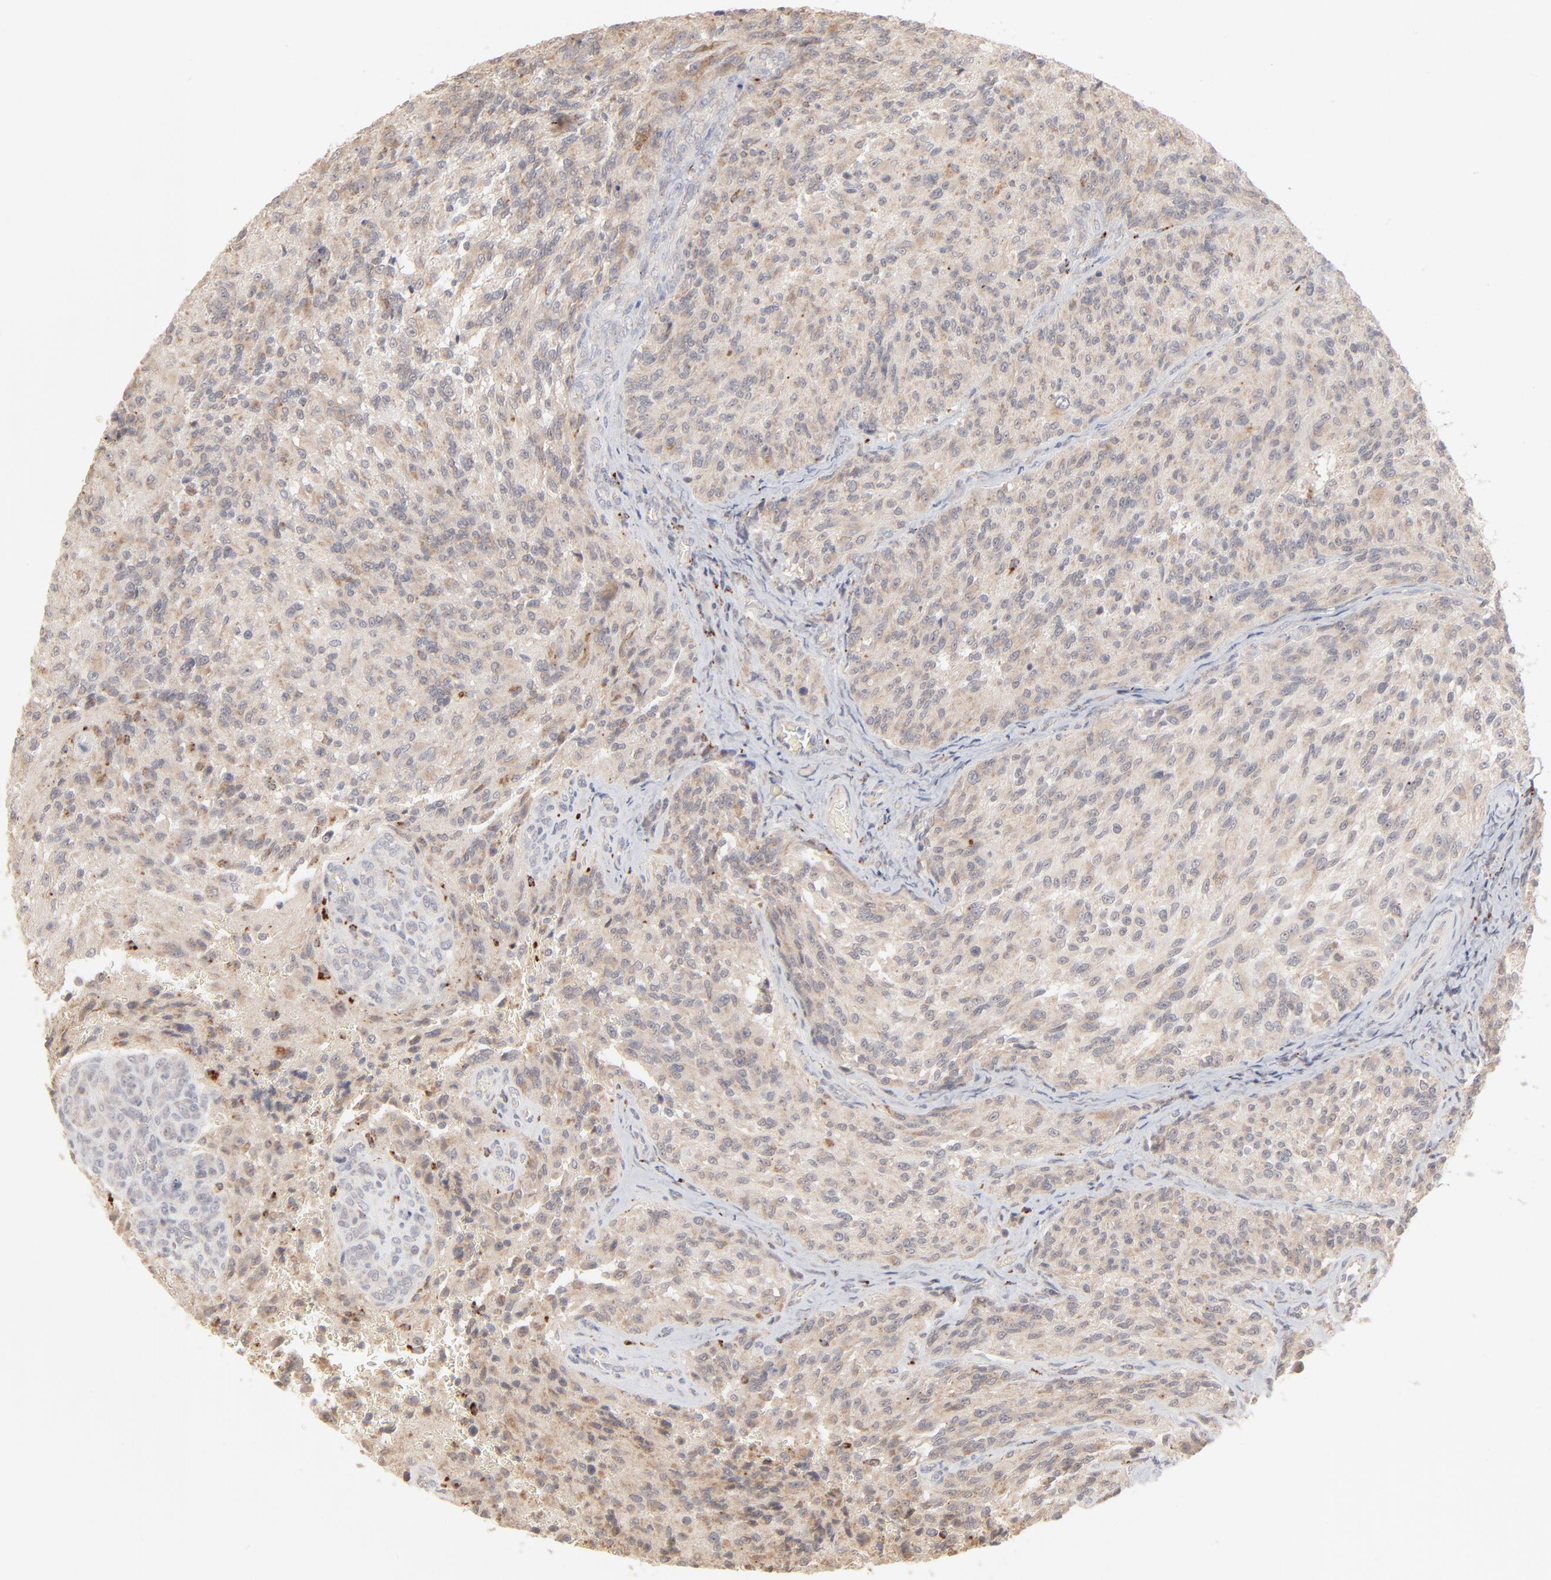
{"staining": {"intensity": "weak", "quantity": "25%-75%", "location": "cytoplasmic/membranous"}, "tissue": "glioma", "cell_type": "Tumor cells", "image_type": "cancer", "snomed": [{"axis": "morphology", "description": "Normal tissue, NOS"}, {"axis": "morphology", "description": "Glioma, malignant, High grade"}, {"axis": "topography", "description": "Cerebral cortex"}], "caption": "IHC histopathology image of neoplastic tissue: malignant glioma (high-grade) stained using IHC reveals low levels of weak protein expression localized specifically in the cytoplasmic/membranous of tumor cells, appearing as a cytoplasmic/membranous brown color.", "gene": "POMT2", "patient": {"sex": "male", "age": 56}}